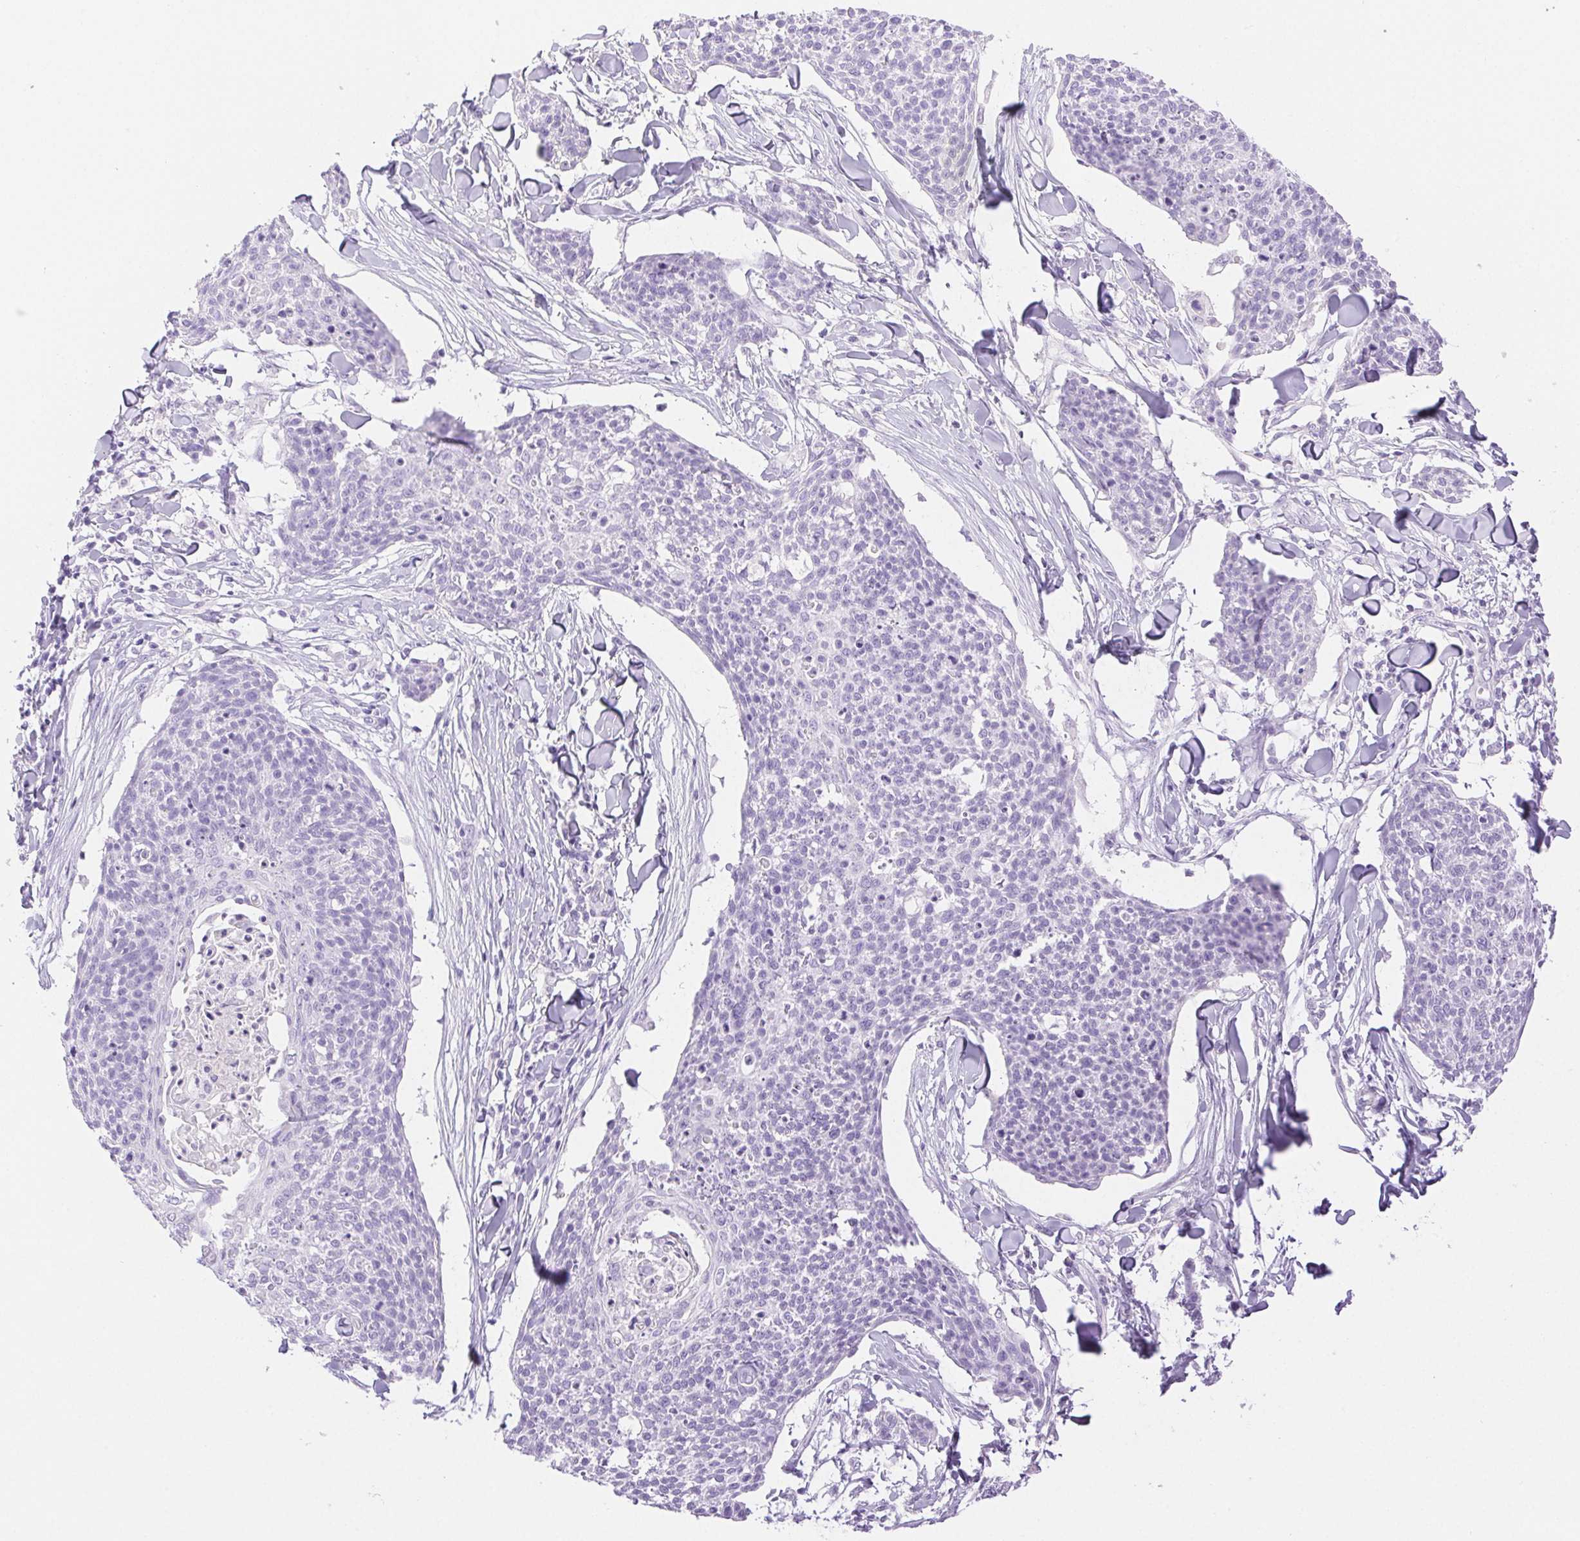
{"staining": {"intensity": "negative", "quantity": "none", "location": "none"}, "tissue": "skin cancer", "cell_type": "Tumor cells", "image_type": "cancer", "snomed": [{"axis": "morphology", "description": "Squamous cell carcinoma, NOS"}, {"axis": "topography", "description": "Skin"}, {"axis": "topography", "description": "Vulva"}], "caption": "Tumor cells show no significant expression in skin cancer (squamous cell carcinoma).", "gene": "SPACA4", "patient": {"sex": "female", "age": 75}}